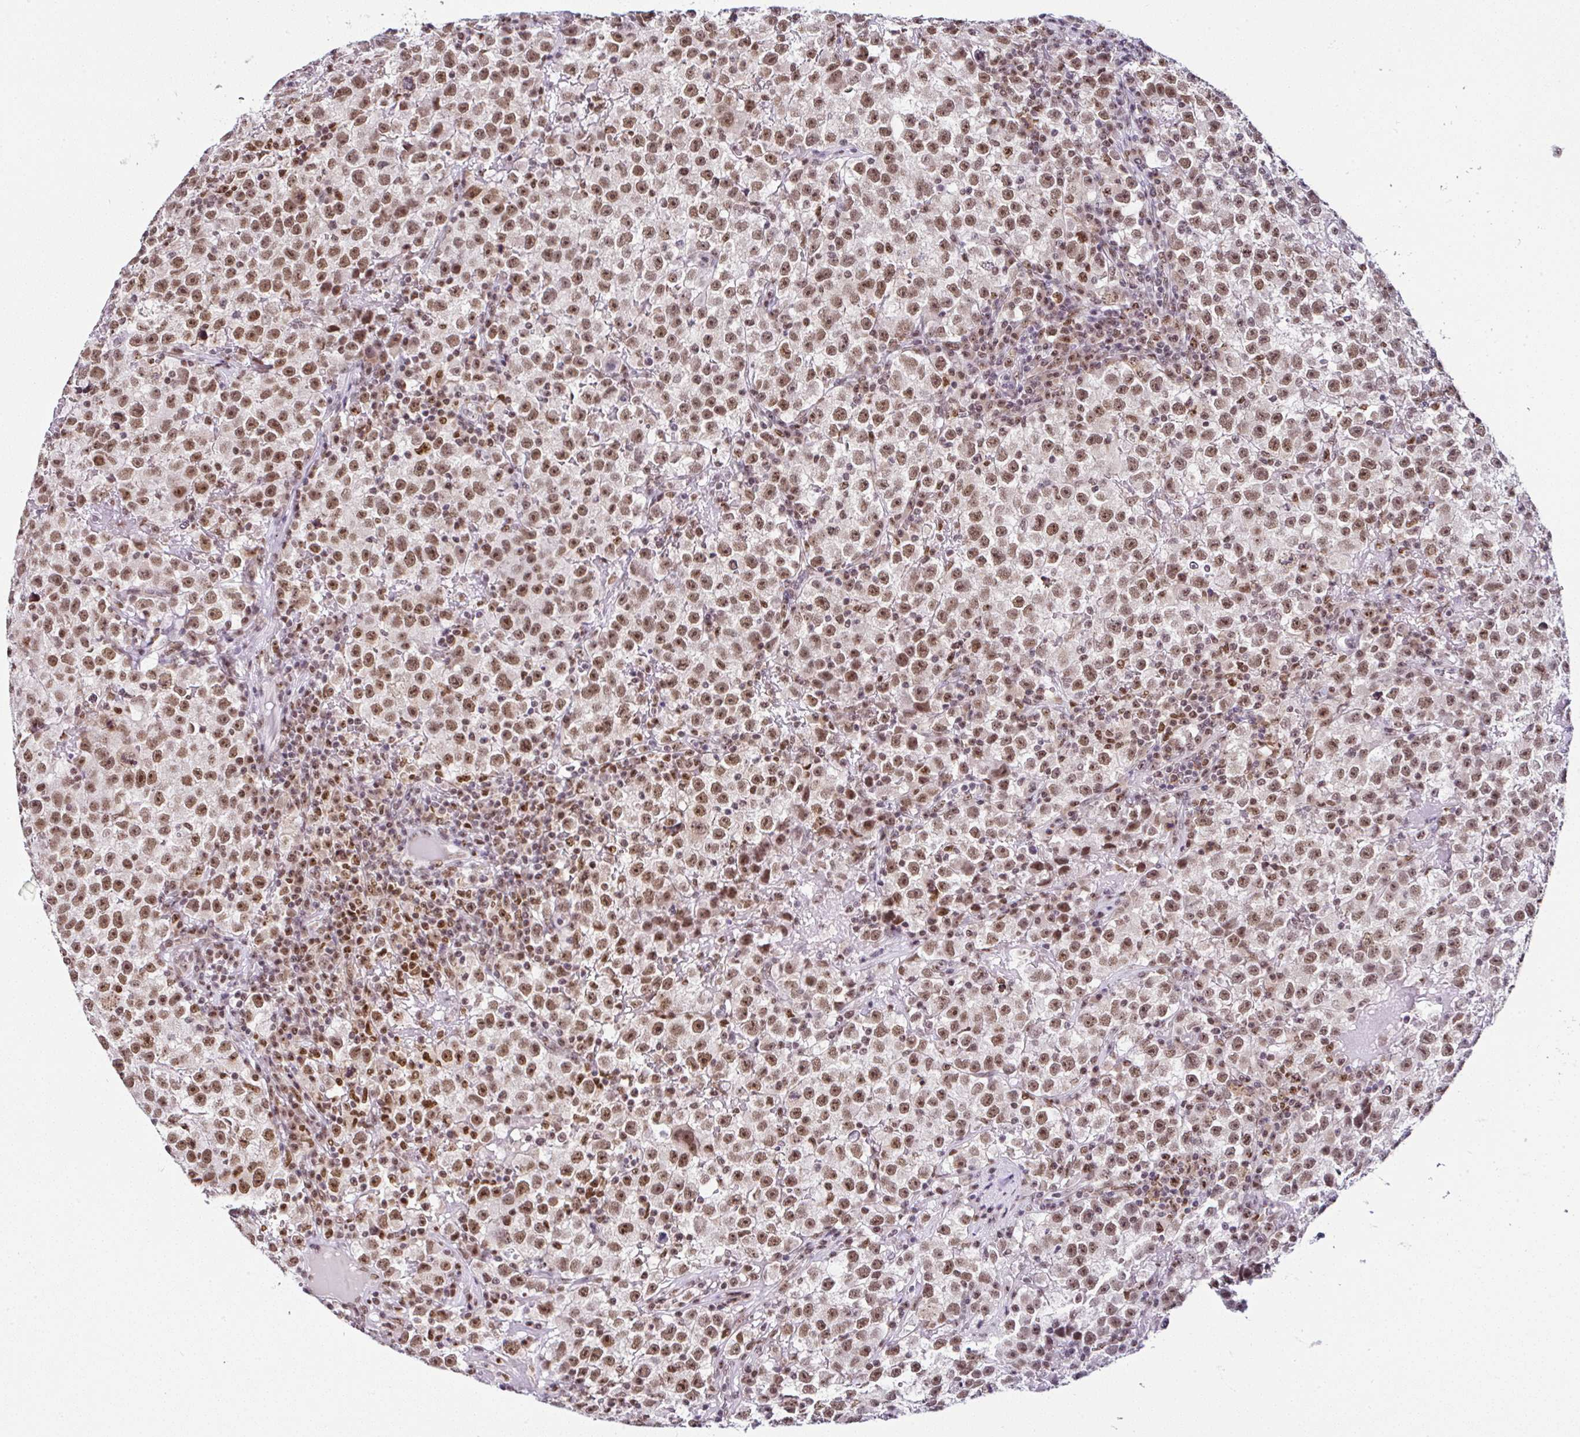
{"staining": {"intensity": "moderate", "quantity": ">75%", "location": "nuclear"}, "tissue": "testis cancer", "cell_type": "Tumor cells", "image_type": "cancer", "snomed": [{"axis": "morphology", "description": "Seminoma, NOS"}, {"axis": "topography", "description": "Testis"}], "caption": "Moderate nuclear positivity for a protein is seen in about >75% of tumor cells of testis cancer using immunohistochemistry (IHC).", "gene": "PTPN2", "patient": {"sex": "male", "age": 22}}